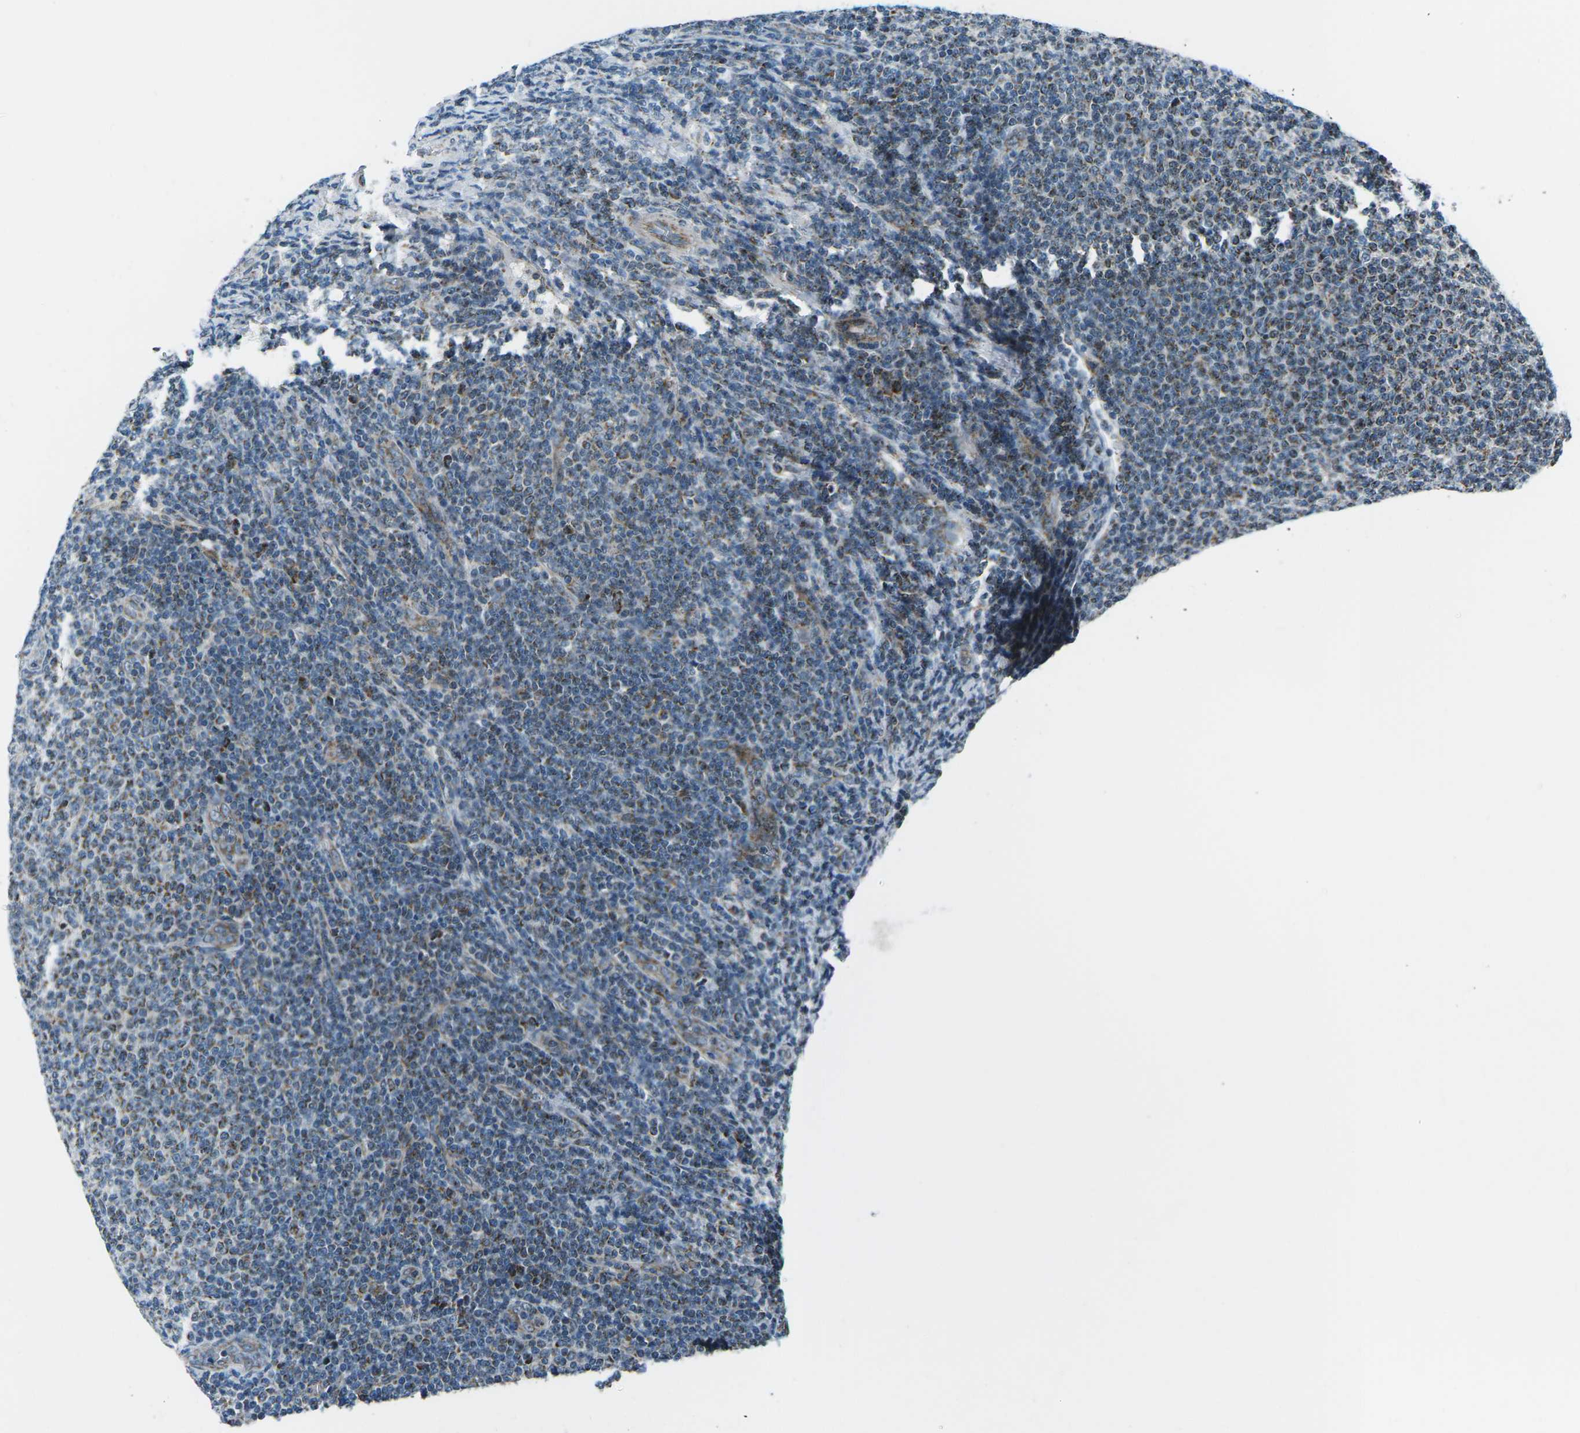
{"staining": {"intensity": "moderate", "quantity": "25%-75%", "location": "cytoplasmic/membranous"}, "tissue": "lymphoma", "cell_type": "Tumor cells", "image_type": "cancer", "snomed": [{"axis": "morphology", "description": "Malignant lymphoma, non-Hodgkin's type, Low grade"}, {"axis": "topography", "description": "Lymph node"}], "caption": "There is medium levels of moderate cytoplasmic/membranous positivity in tumor cells of lymphoma, as demonstrated by immunohistochemical staining (brown color).", "gene": "RFESD", "patient": {"sex": "male", "age": 66}}